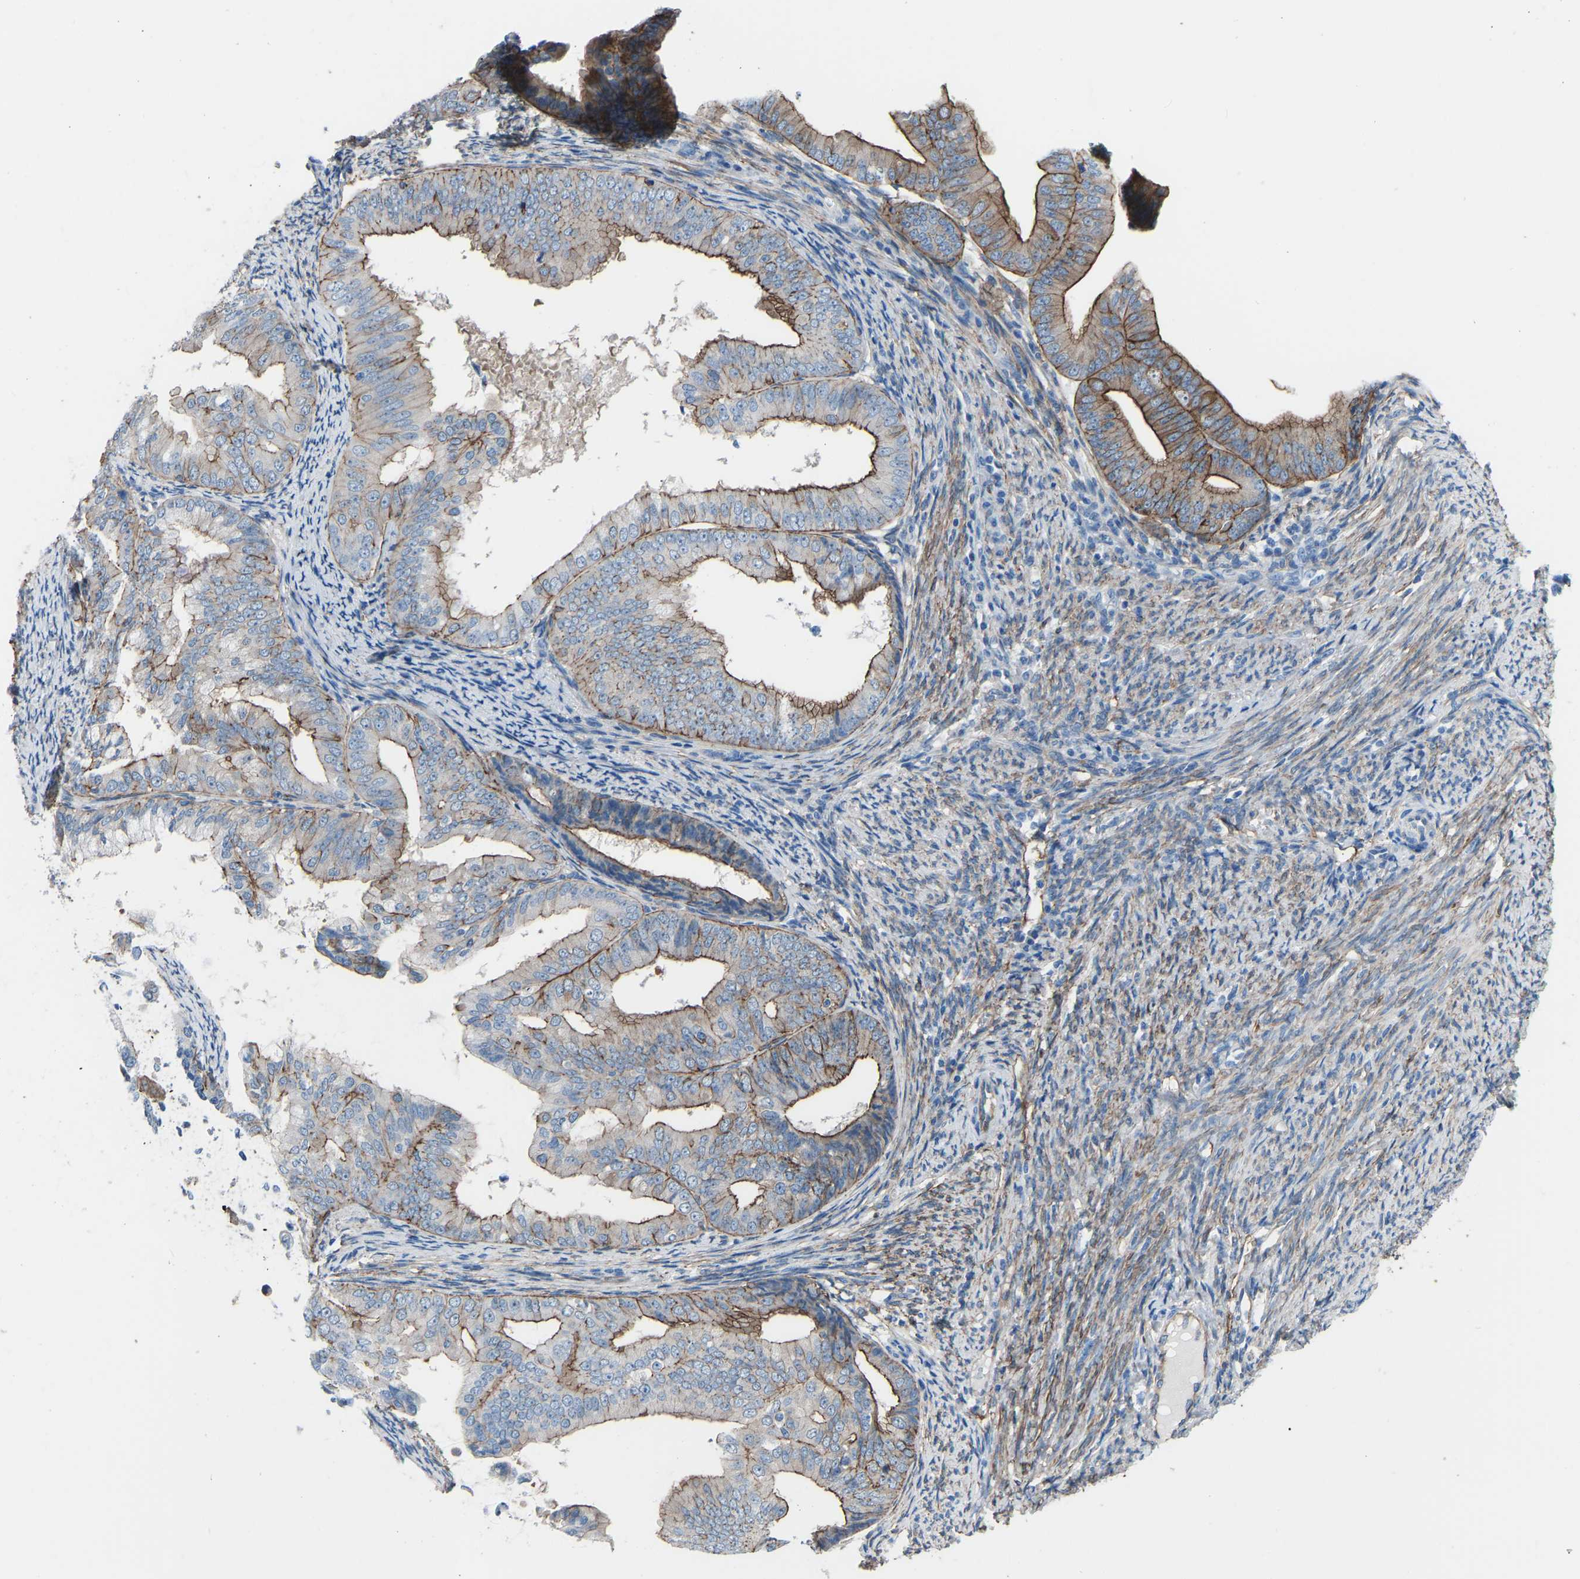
{"staining": {"intensity": "moderate", "quantity": ">75%", "location": "cytoplasmic/membranous"}, "tissue": "endometrial cancer", "cell_type": "Tumor cells", "image_type": "cancer", "snomed": [{"axis": "morphology", "description": "Adenocarcinoma, NOS"}, {"axis": "topography", "description": "Endometrium"}], "caption": "Immunohistochemistry (DAB (3,3'-diaminobenzidine)) staining of human adenocarcinoma (endometrial) demonstrates moderate cytoplasmic/membranous protein positivity in approximately >75% of tumor cells. (DAB = brown stain, brightfield microscopy at high magnification).", "gene": "MYH10", "patient": {"sex": "female", "age": 63}}